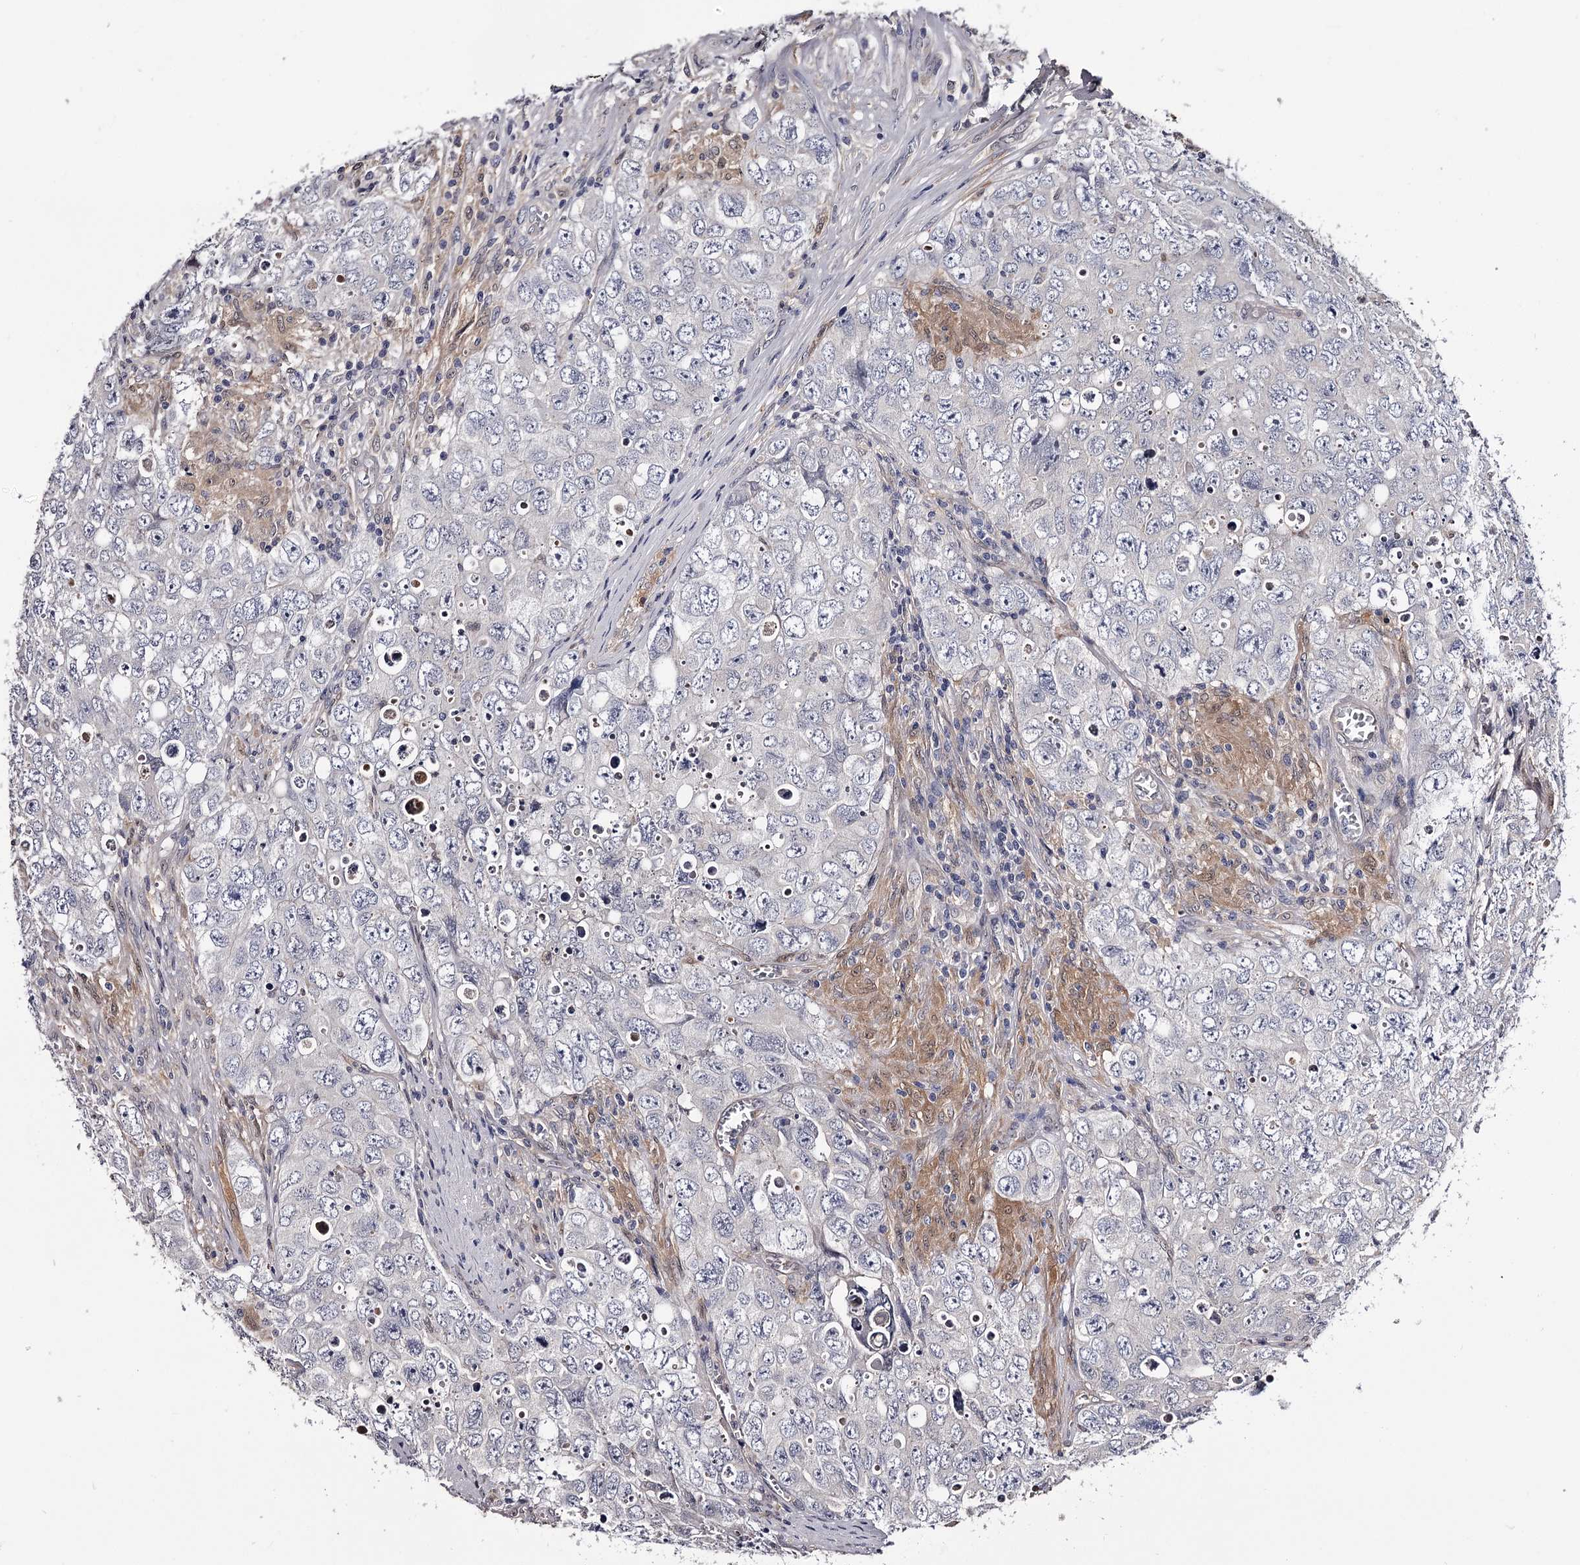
{"staining": {"intensity": "negative", "quantity": "none", "location": "none"}, "tissue": "testis cancer", "cell_type": "Tumor cells", "image_type": "cancer", "snomed": [{"axis": "morphology", "description": "Seminoma, NOS"}, {"axis": "morphology", "description": "Carcinoma, Embryonal, NOS"}, {"axis": "topography", "description": "Testis"}], "caption": "This histopathology image is of testis cancer stained with IHC to label a protein in brown with the nuclei are counter-stained blue. There is no staining in tumor cells.", "gene": "GSTO1", "patient": {"sex": "male", "age": 43}}